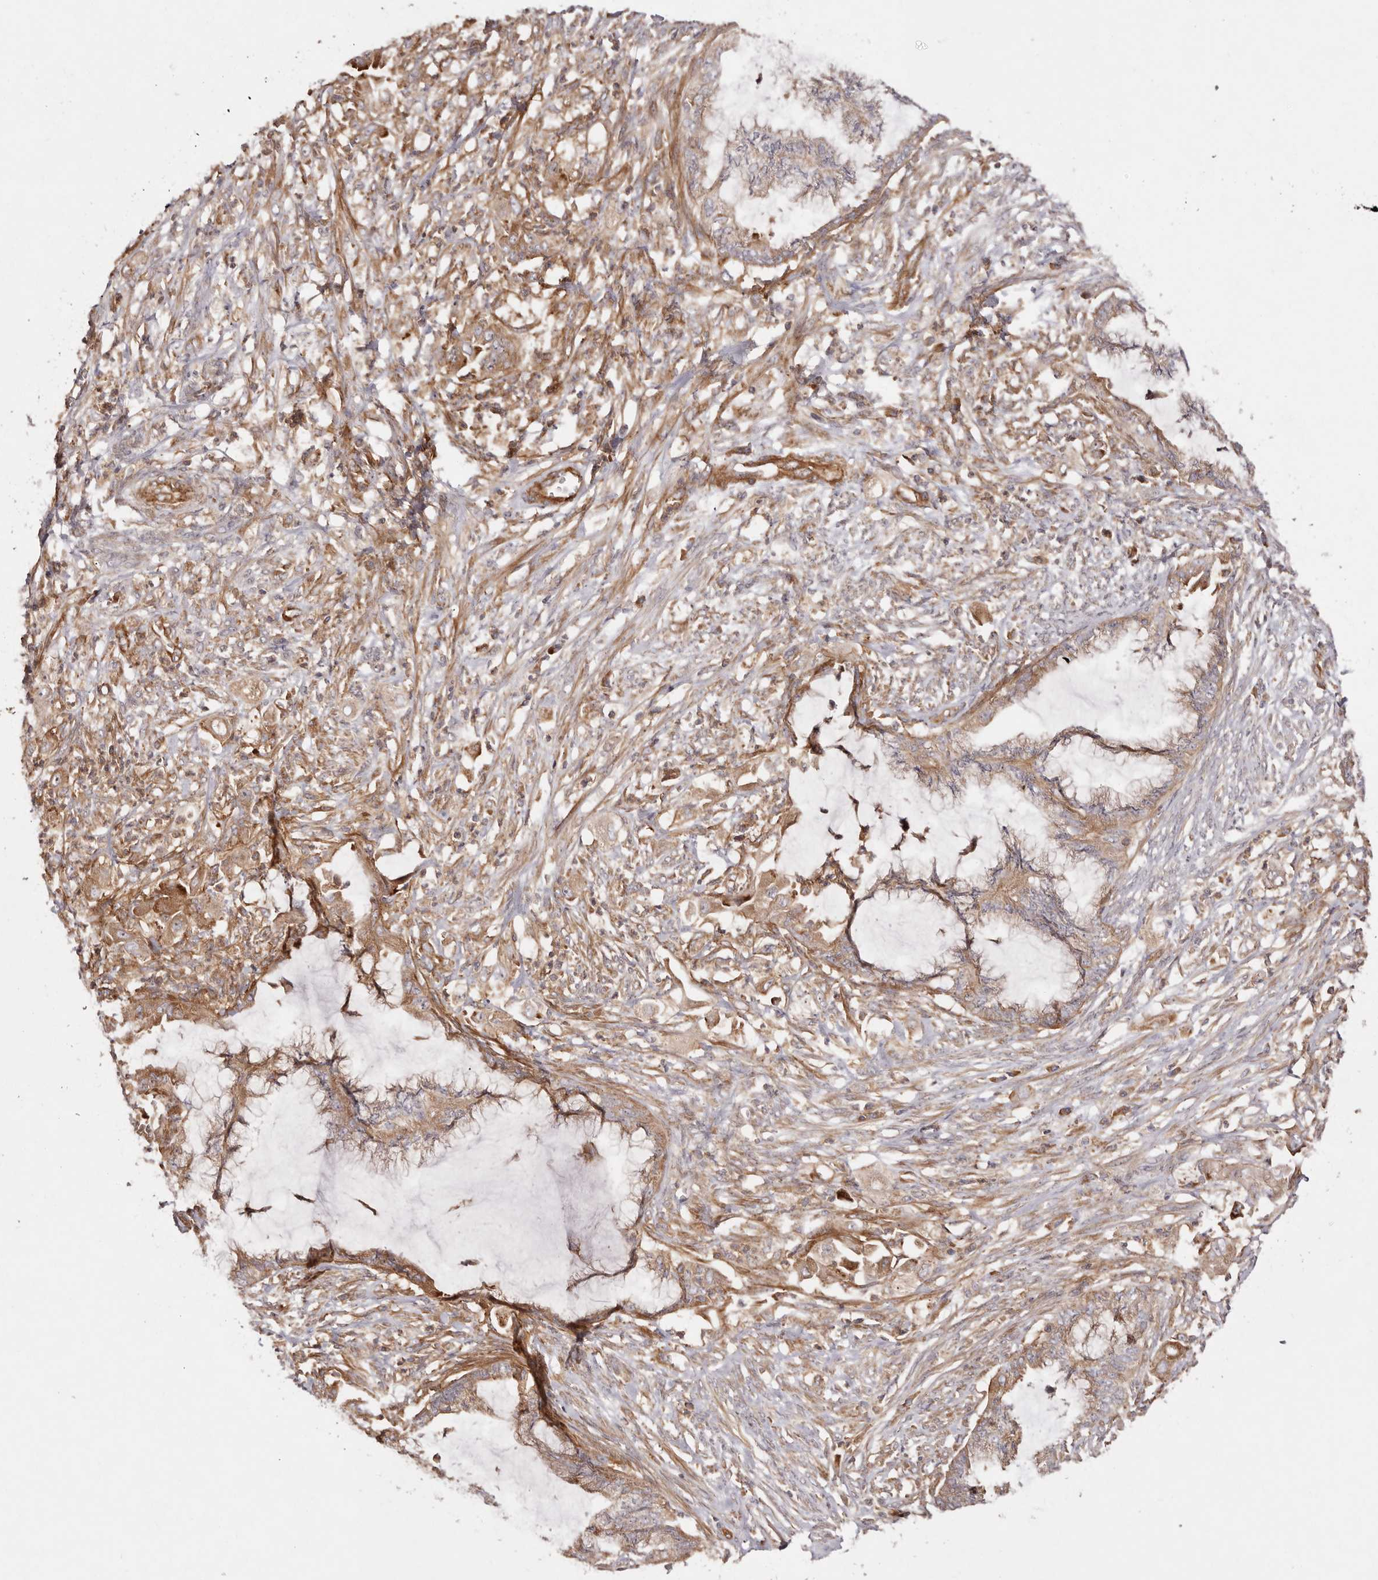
{"staining": {"intensity": "moderate", "quantity": ">75%", "location": "cytoplasmic/membranous"}, "tissue": "endometrial cancer", "cell_type": "Tumor cells", "image_type": "cancer", "snomed": [{"axis": "morphology", "description": "Adenocarcinoma, NOS"}, {"axis": "topography", "description": "Endometrium"}], "caption": "This is a photomicrograph of immunohistochemistry staining of endometrial cancer, which shows moderate staining in the cytoplasmic/membranous of tumor cells.", "gene": "RPS6", "patient": {"sex": "female", "age": 86}}